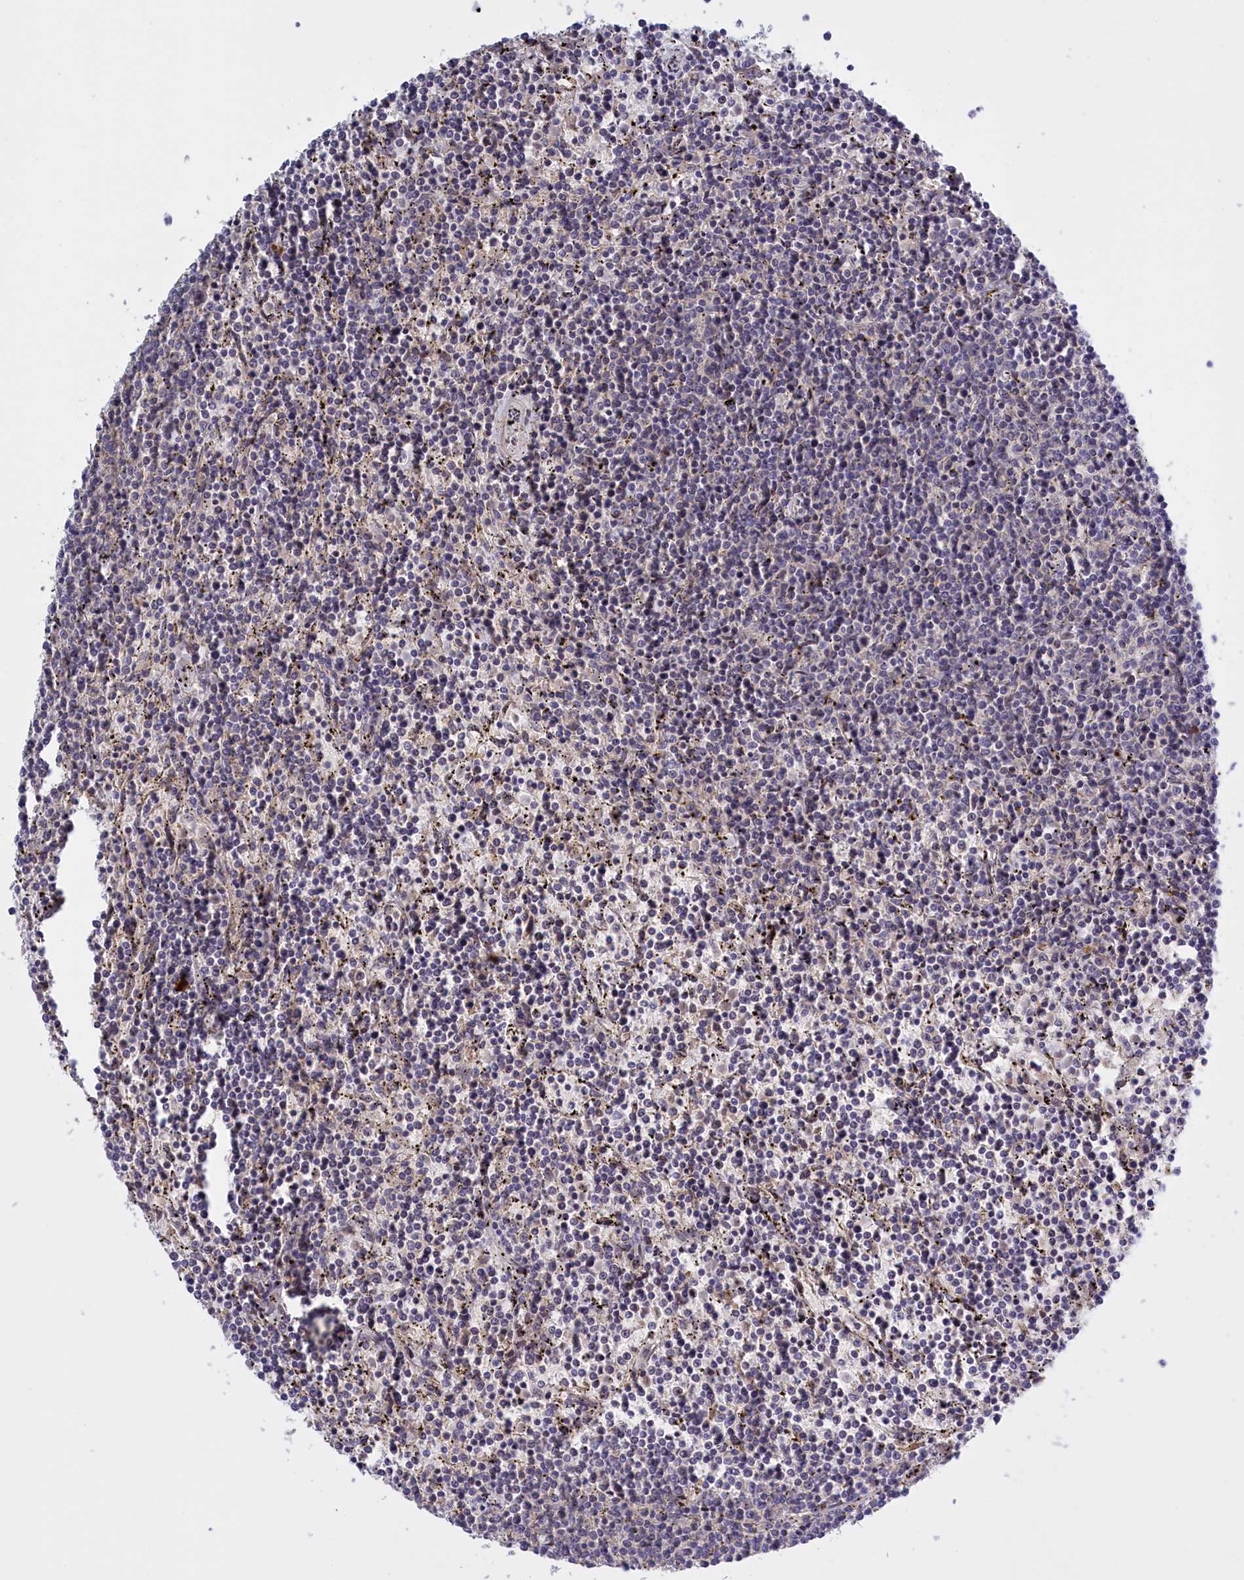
{"staining": {"intensity": "negative", "quantity": "none", "location": "none"}, "tissue": "lymphoma", "cell_type": "Tumor cells", "image_type": "cancer", "snomed": [{"axis": "morphology", "description": "Malignant lymphoma, non-Hodgkin's type, Low grade"}, {"axis": "topography", "description": "Spleen"}], "caption": "Immunohistochemistry photomicrograph of neoplastic tissue: low-grade malignant lymphoma, non-Hodgkin's type stained with DAB displays no significant protein expression in tumor cells.", "gene": "RRAD", "patient": {"sex": "female", "age": 50}}